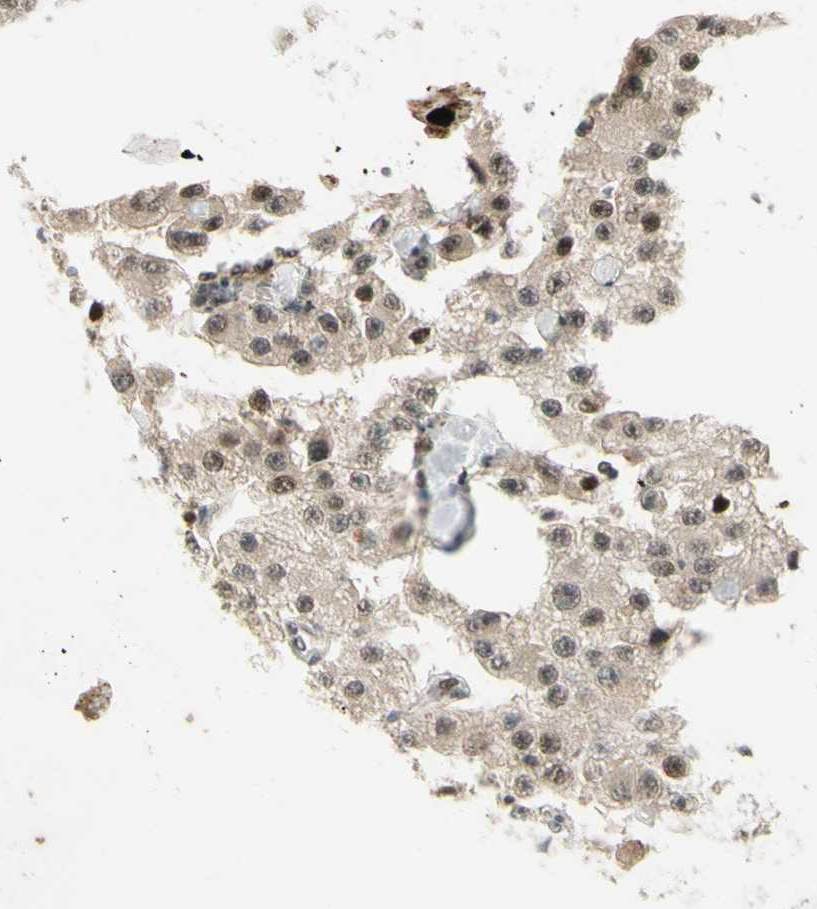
{"staining": {"intensity": "moderate", "quantity": "25%-75%", "location": "nuclear"}, "tissue": "carcinoid", "cell_type": "Tumor cells", "image_type": "cancer", "snomed": [{"axis": "morphology", "description": "Carcinoid, malignant, NOS"}, {"axis": "topography", "description": "Pancreas"}], "caption": "The immunohistochemical stain labels moderate nuclear staining in tumor cells of carcinoid (malignant) tissue.", "gene": "CDK11A", "patient": {"sex": "male", "age": 41}}